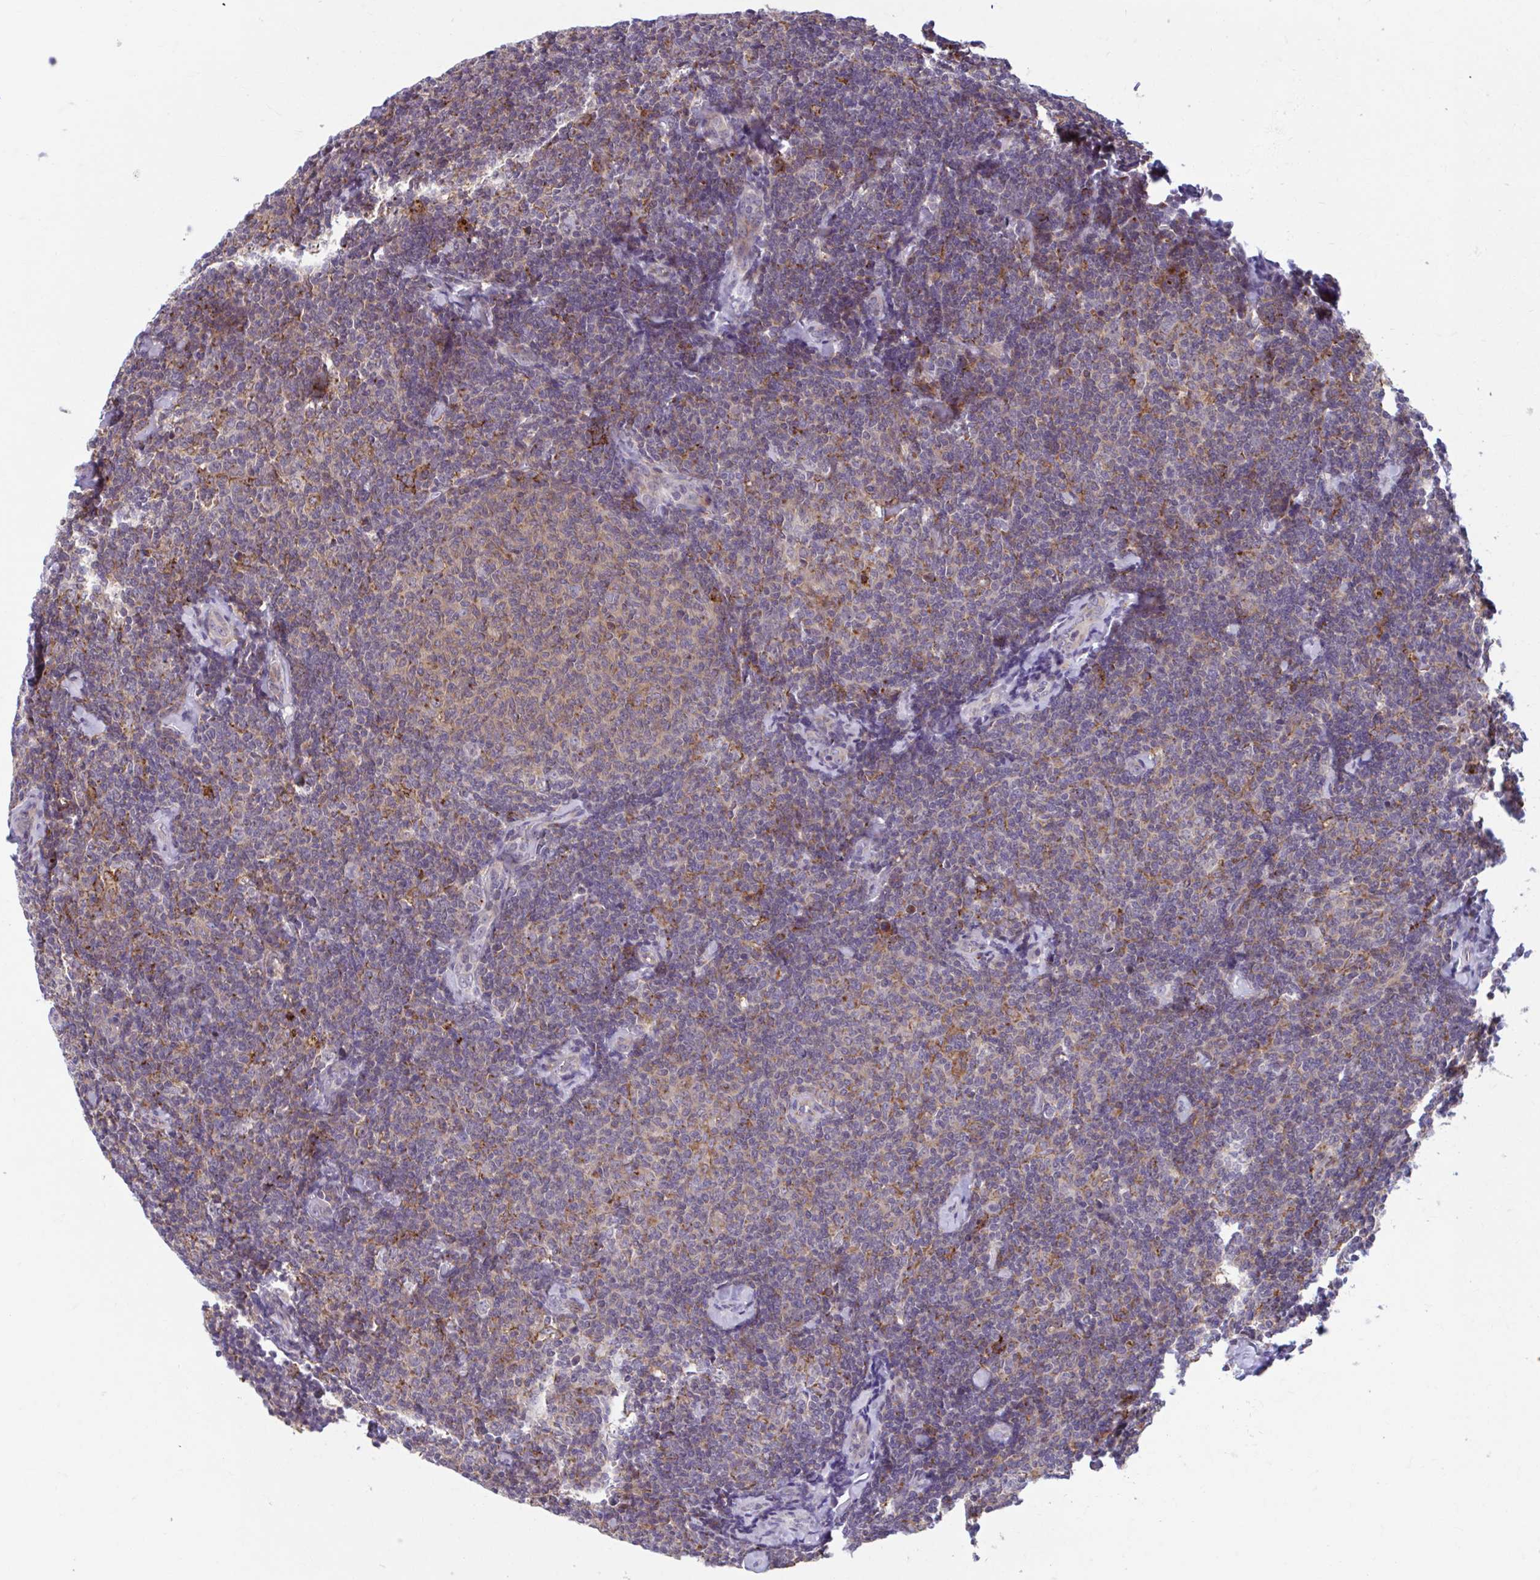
{"staining": {"intensity": "weak", "quantity": "<25%", "location": "cytoplasmic/membranous"}, "tissue": "lymphoma", "cell_type": "Tumor cells", "image_type": "cancer", "snomed": [{"axis": "morphology", "description": "Malignant lymphoma, non-Hodgkin's type, Low grade"}, {"axis": "topography", "description": "Lymph node"}], "caption": "High power microscopy histopathology image of an immunohistochemistry (IHC) micrograph of lymphoma, revealing no significant positivity in tumor cells. (Brightfield microscopy of DAB immunohistochemistry at high magnification).", "gene": "ADAT3", "patient": {"sex": "female", "age": 56}}